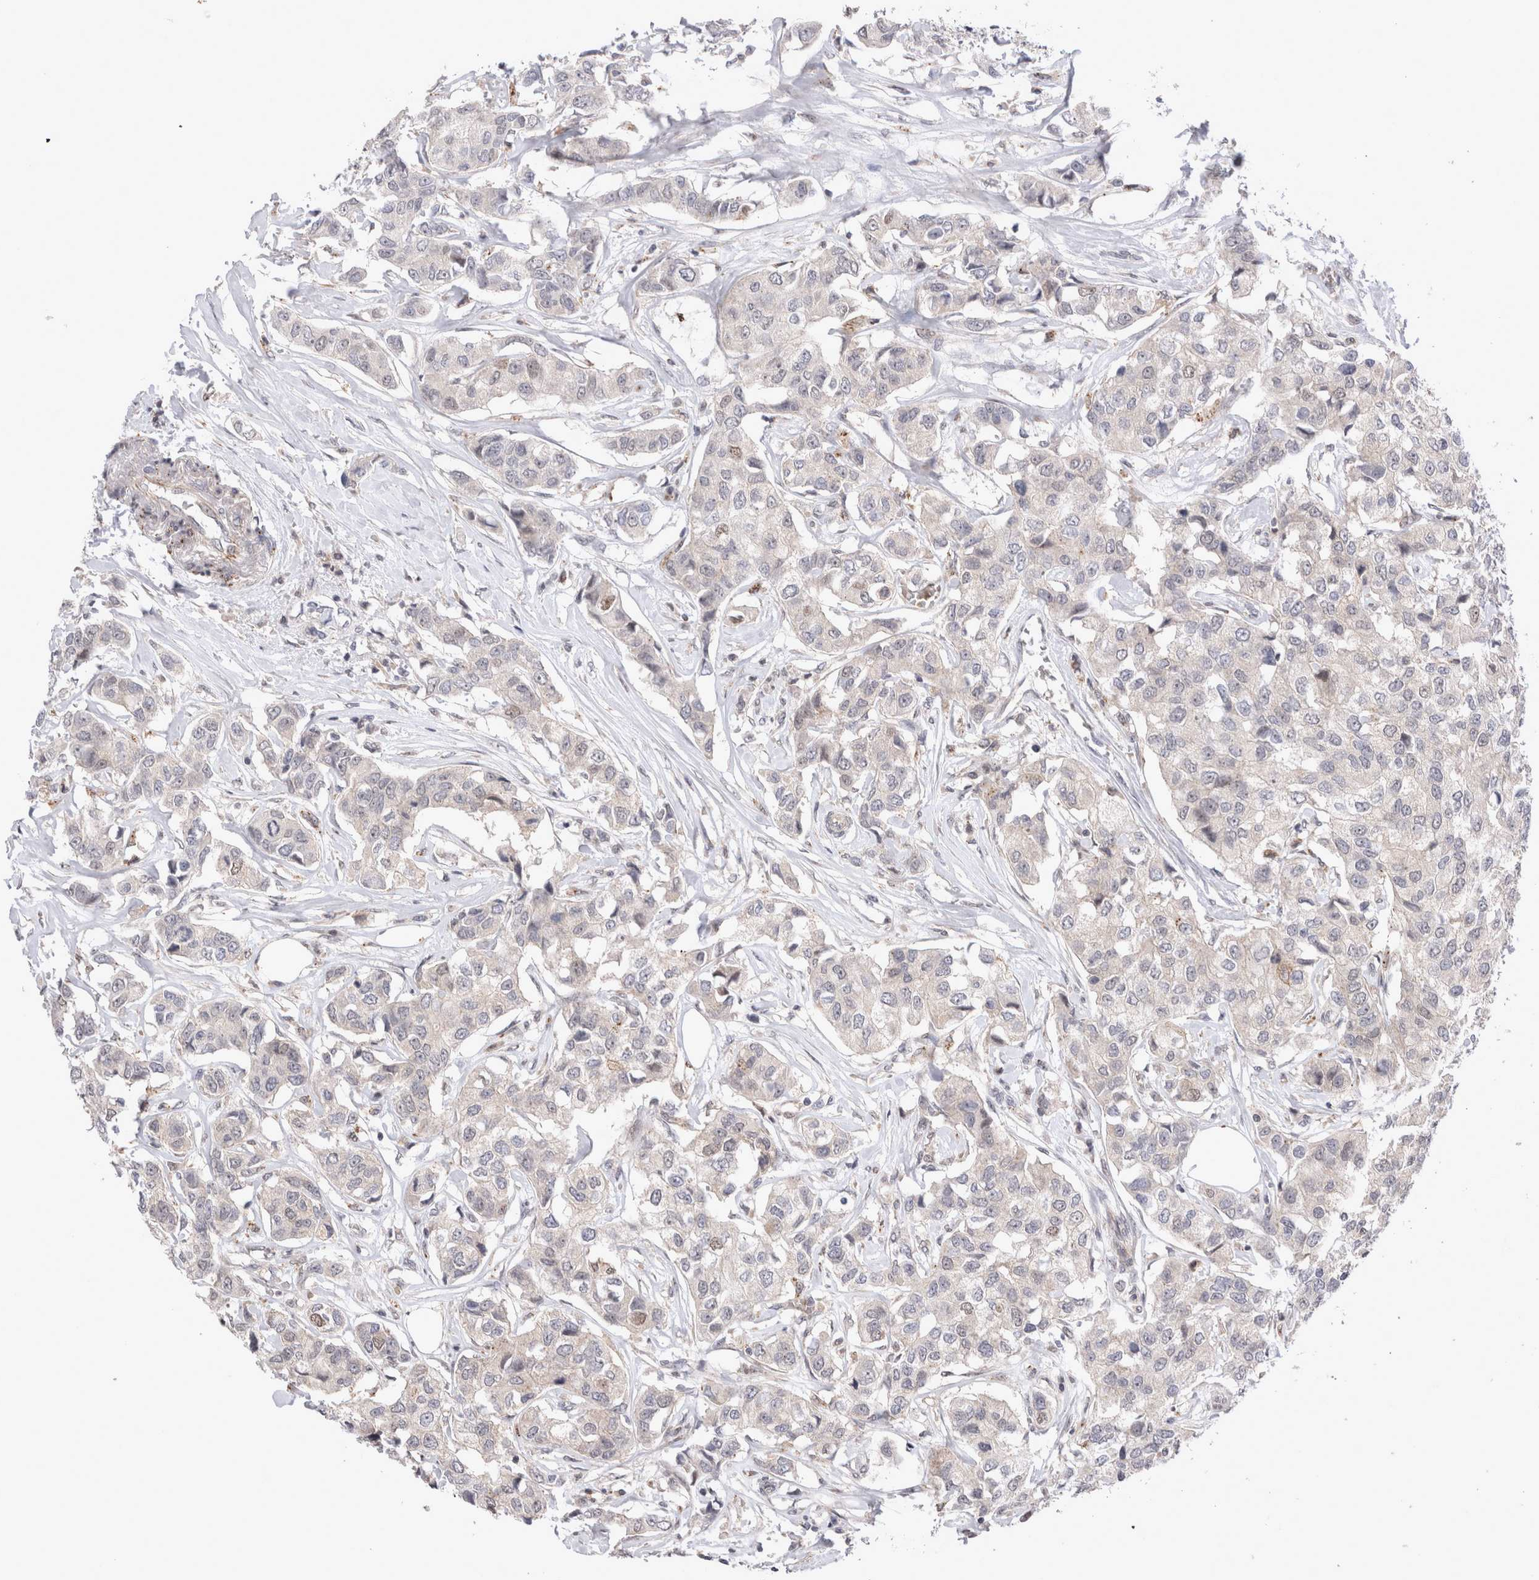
{"staining": {"intensity": "negative", "quantity": "none", "location": "none"}, "tissue": "breast cancer", "cell_type": "Tumor cells", "image_type": "cancer", "snomed": [{"axis": "morphology", "description": "Duct carcinoma"}, {"axis": "topography", "description": "Breast"}], "caption": "IHC photomicrograph of breast cancer stained for a protein (brown), which demonstrates no staining in tumor cells.", "gene": "STK11", "patient": {"sex": "female", "age": 80}}